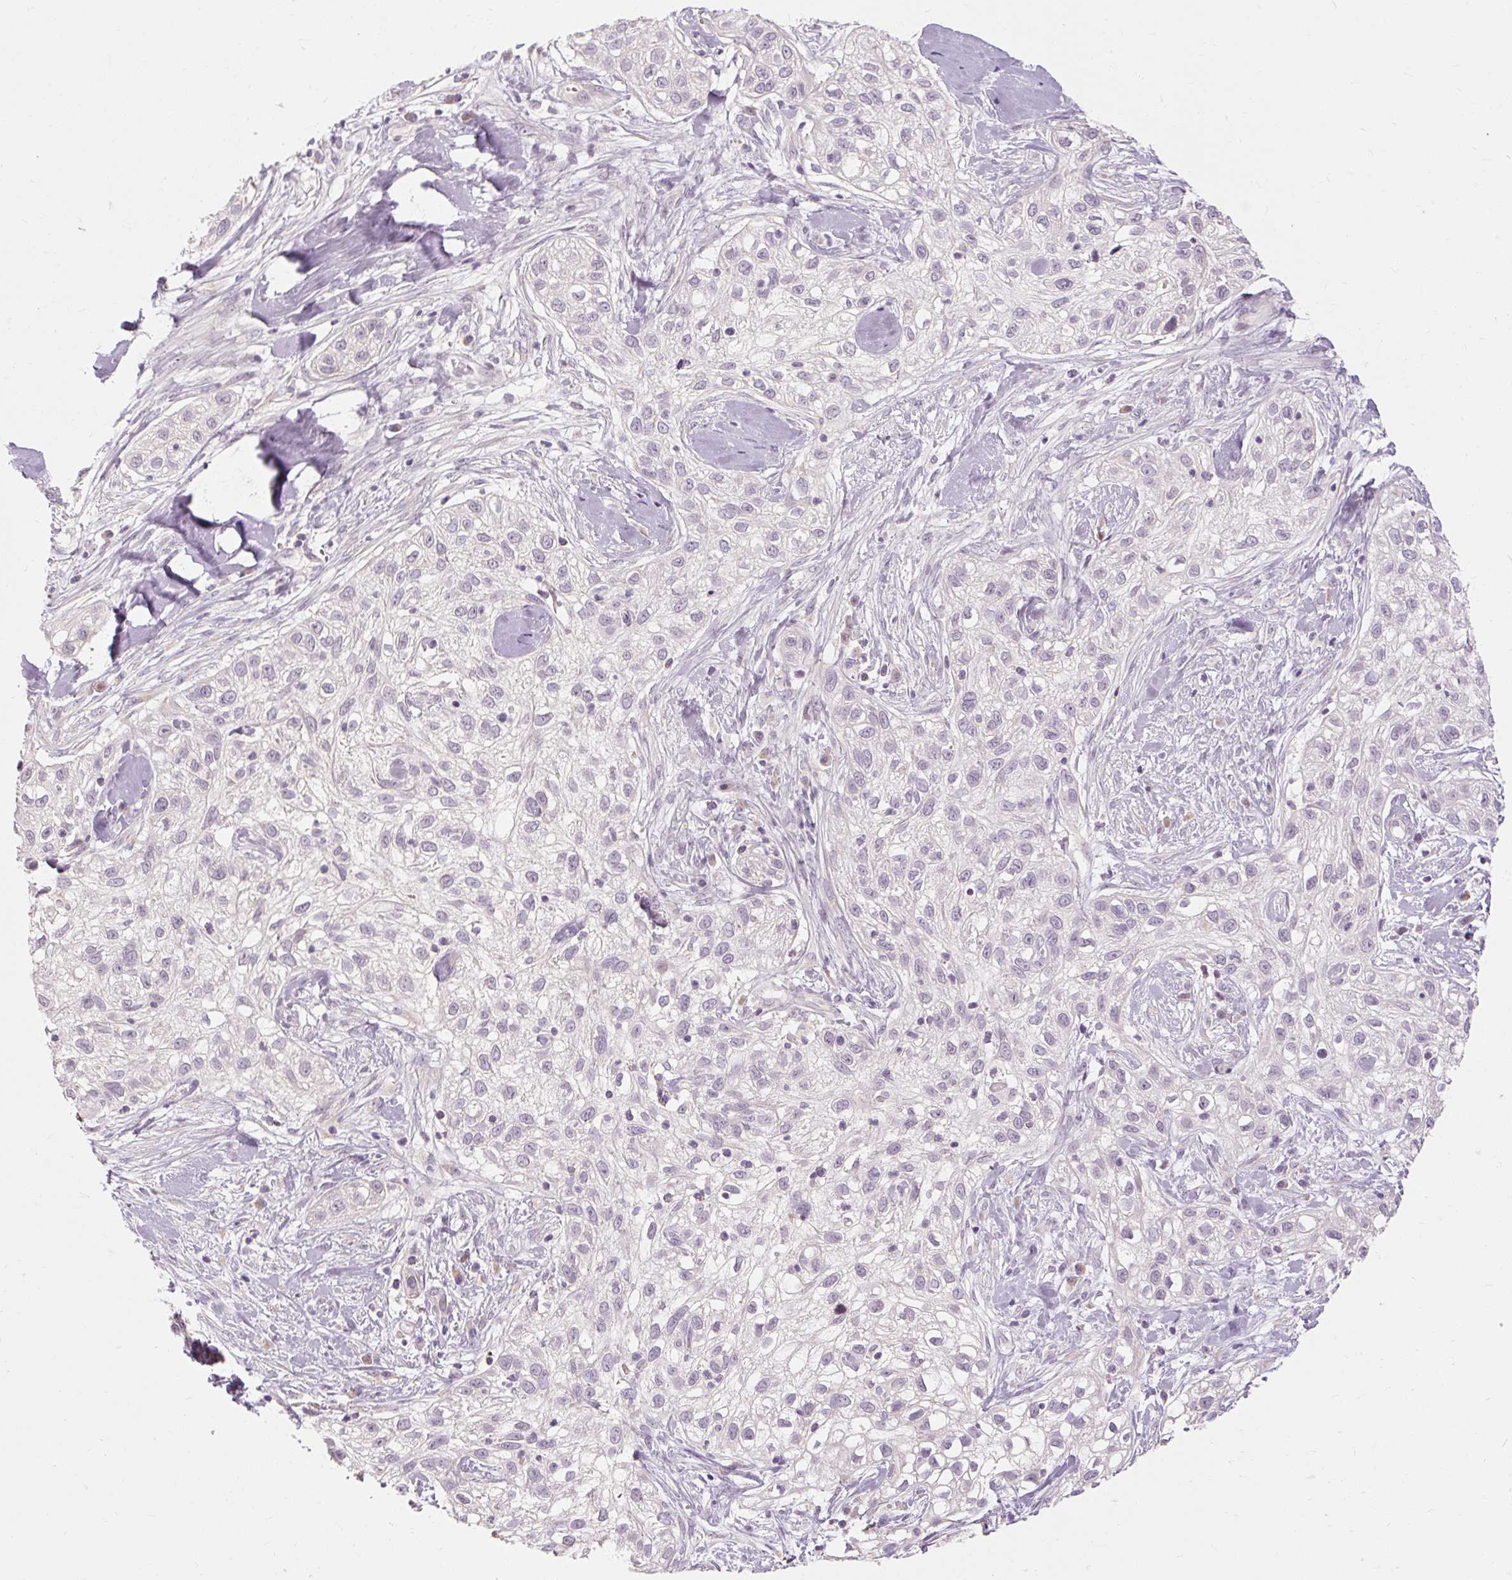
{"staining": {"intensity": "negative", "quantity": "none", "location": "none"}, "tissue": "skin cancer", "cell_type": "Tumor cells", "image_type": "cancer", "snomed": [{"axis": "morphology", "description": "Squamous cell carcinoma, NOS"}, {"axis": "topography", "description": "Skin"}], "caption": "Photomicrograph shows no protein staining in tumor cells of squamous cell carcinoma (skin) tissue.", "gene": "CAPN3", "patient": {"sex": "male", "age": 82}}